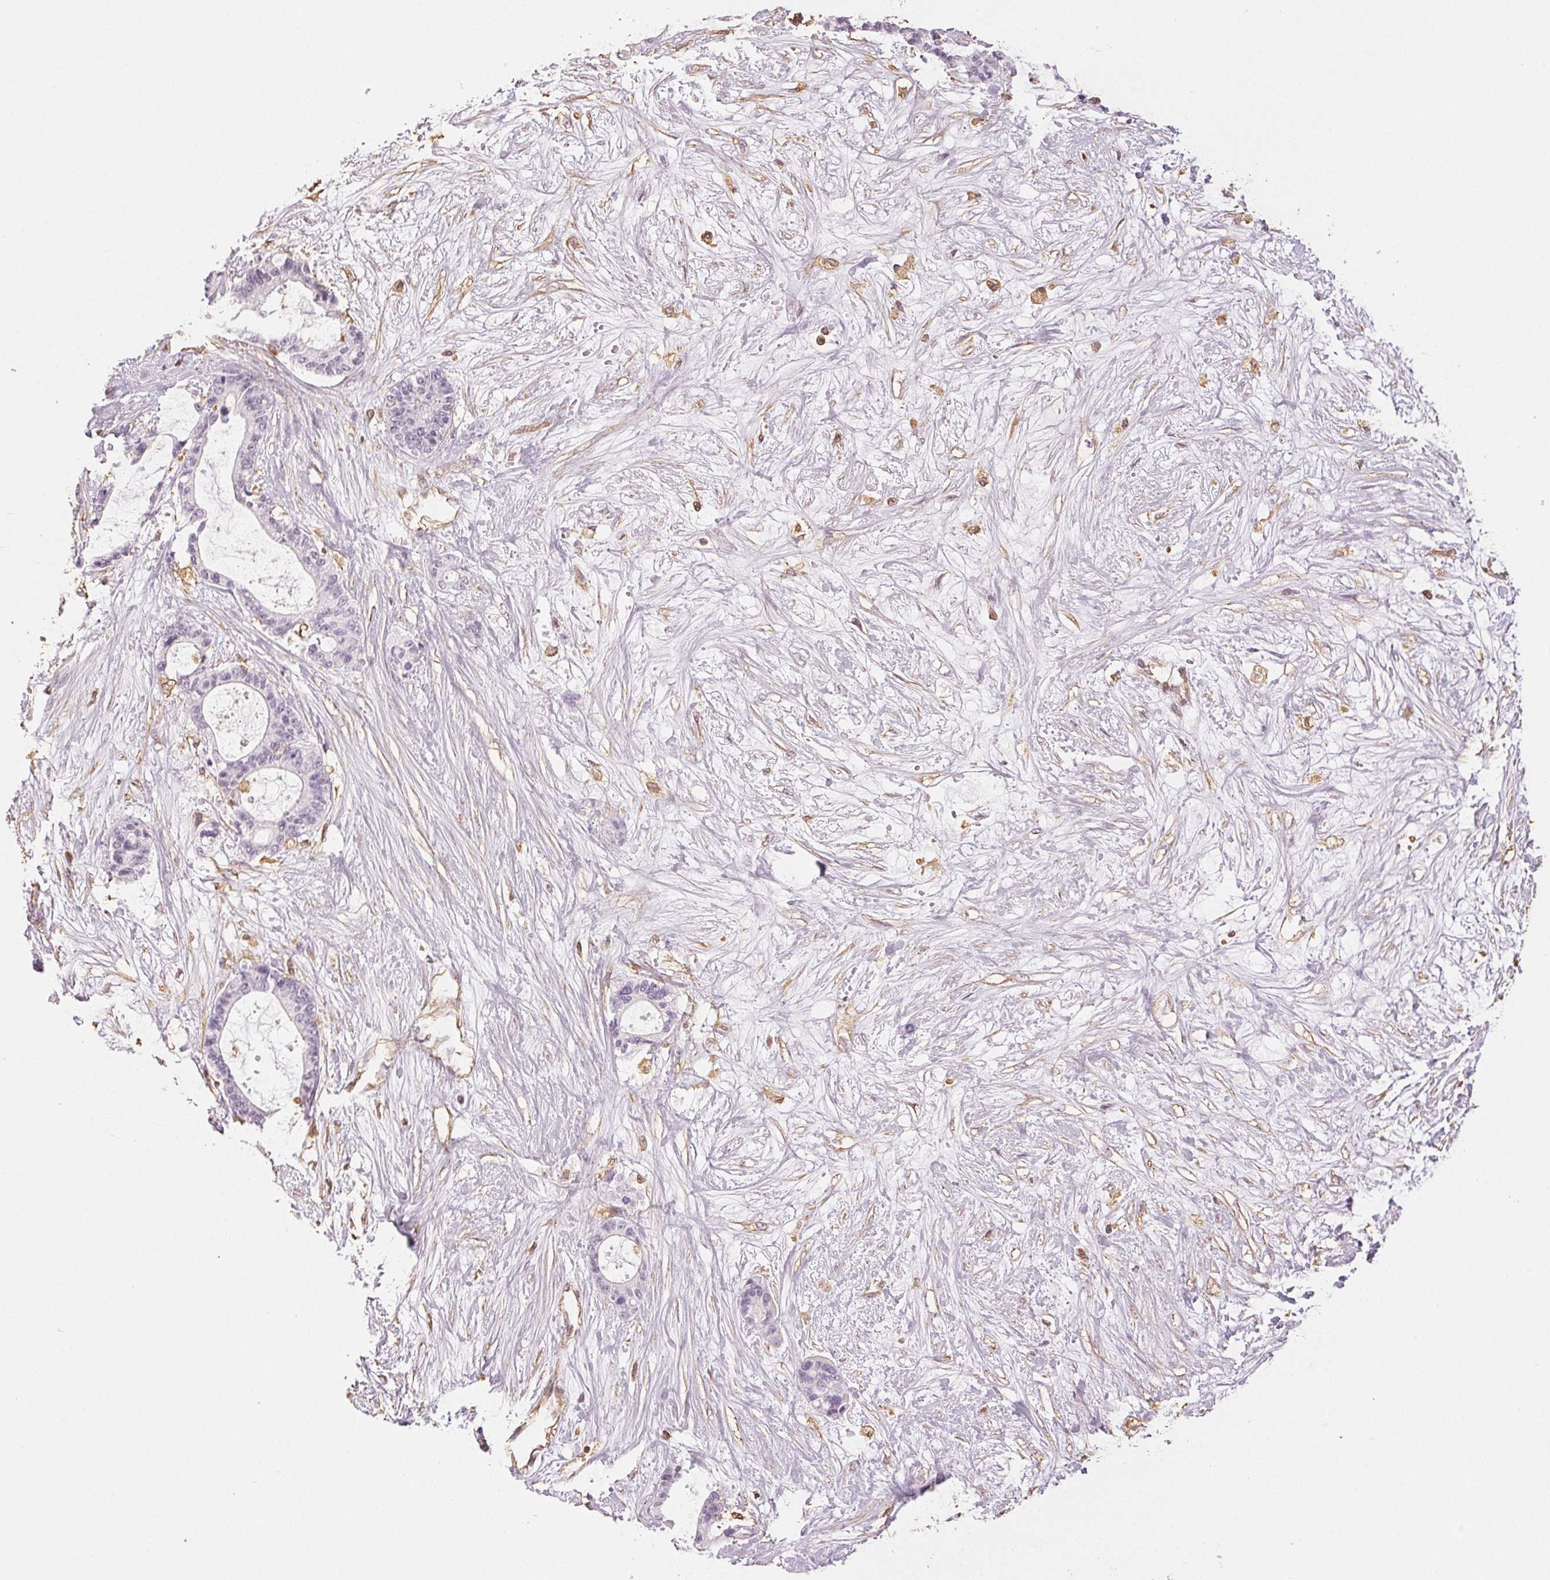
{"staining": {"intensity": "negative", "quantity": "none", "location": "none"}, "tissue": "liver cancer", "cell_type": "Tumor cells", "image_type": "cancer", "snomed": [{"axis": "morphology", "description": "Normal tissue, NOS"}, {"axis": "morphology", "description": "Cholangiocarcinoma"}, {"axis": "topography", "description": "Liver"}, {"axis": "topography", "description": "Peripheral nerve tissue"}], "caption": "An immunohistochemistry photomicrograph of liver cancer is shown. There is no staining in tumor cells of liver cancer.", "gene": "COL7A1", "patient": {"sex": "female", "age": 73}}